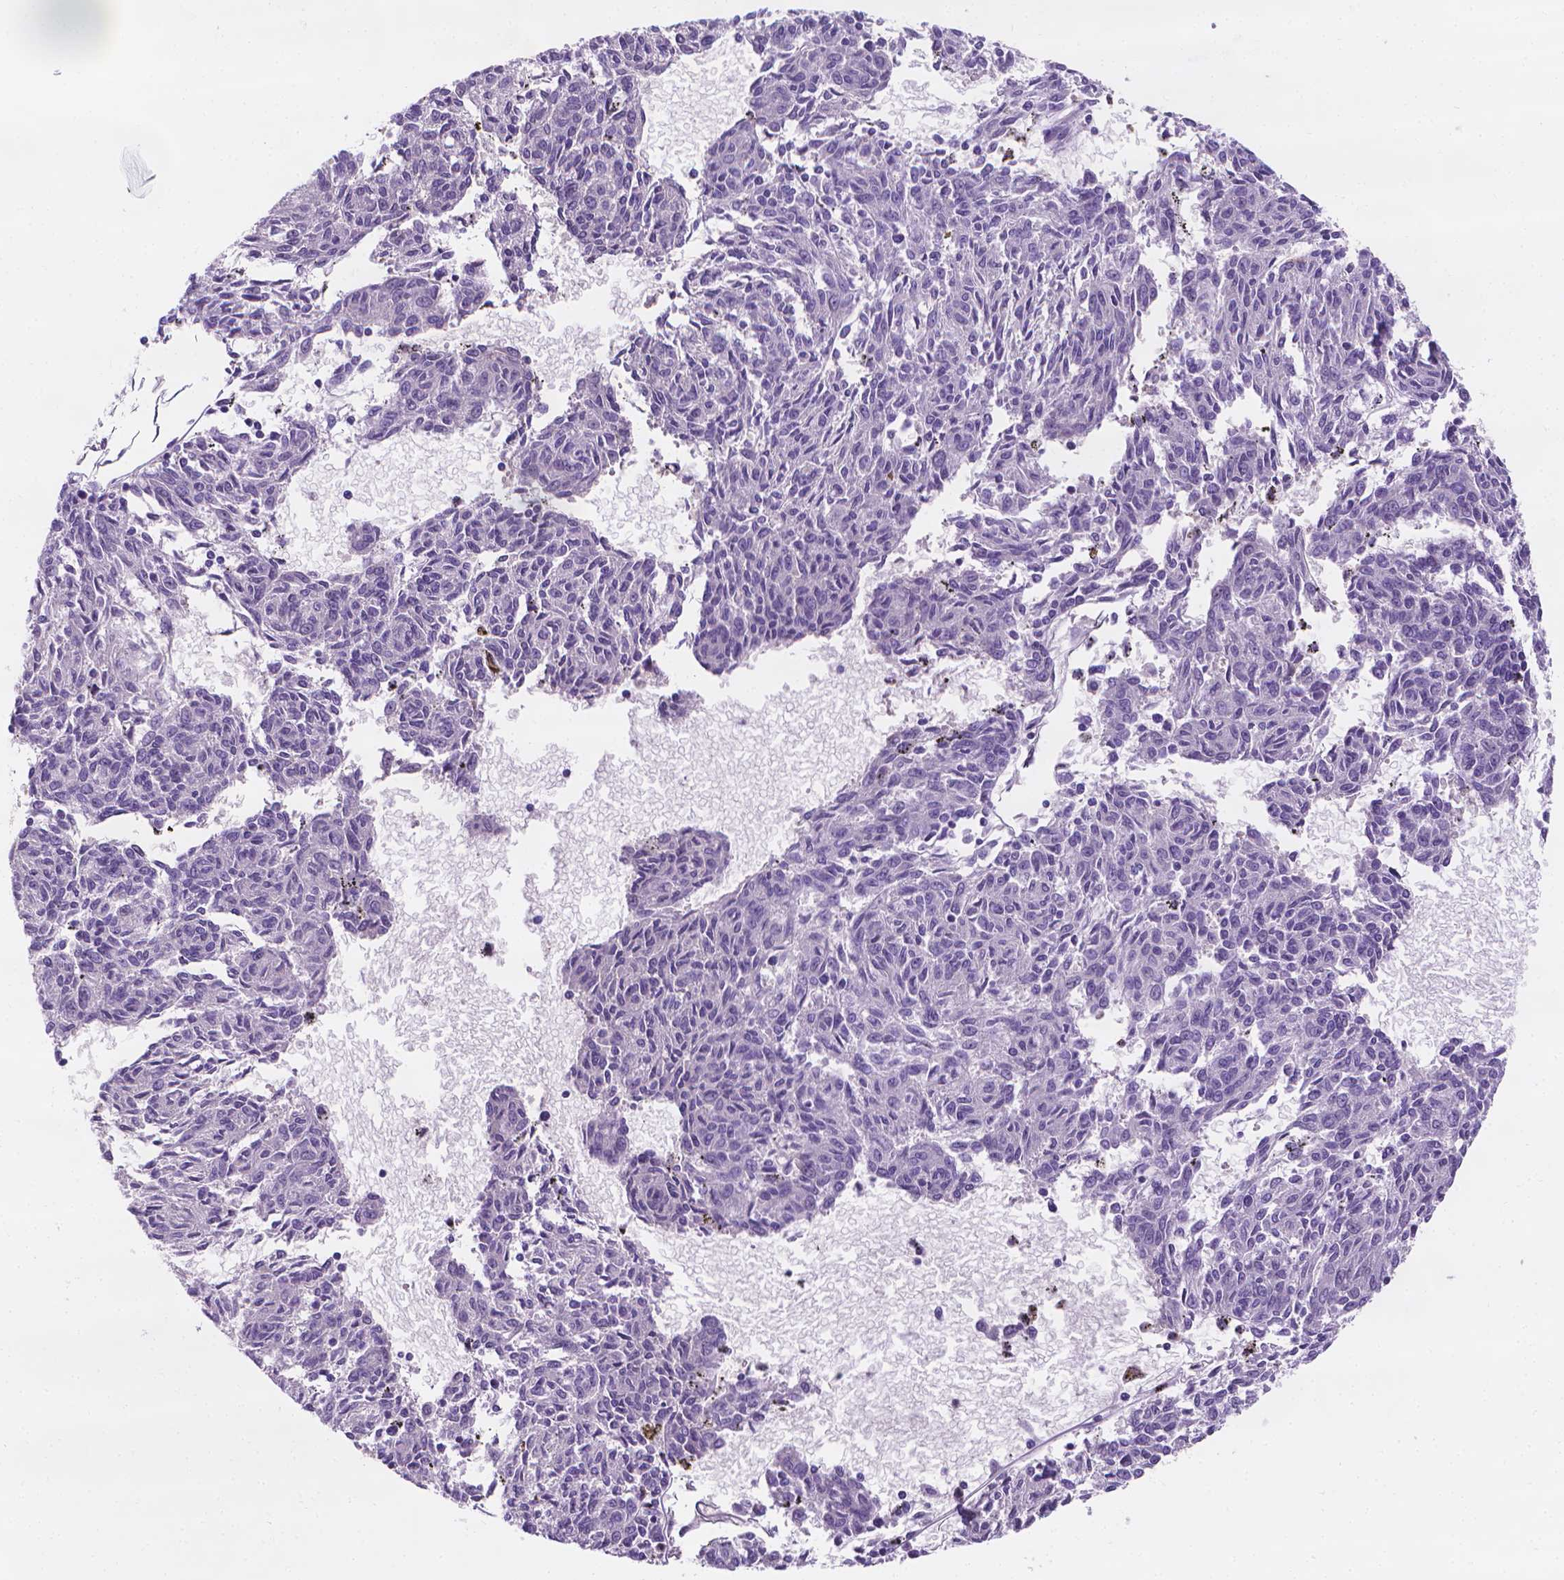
{"staining": {"intensity": "negative", "quantity": "none", "location": "none"}, "tissue": "melanoma", "cell_type": "Tumor cells", "image_type": "cancer", "snomed": [{"axis": "morphology", "description": "Malignant melanoma, NOS"}, {"axis": "topography", "description": "Skin"}], "caption": "This is an IHC histopathology image of human malignant melanoma. There is no expression in tumor cells.", "gene": "FASN", "patient": {"sex": "female", "age": 72}}